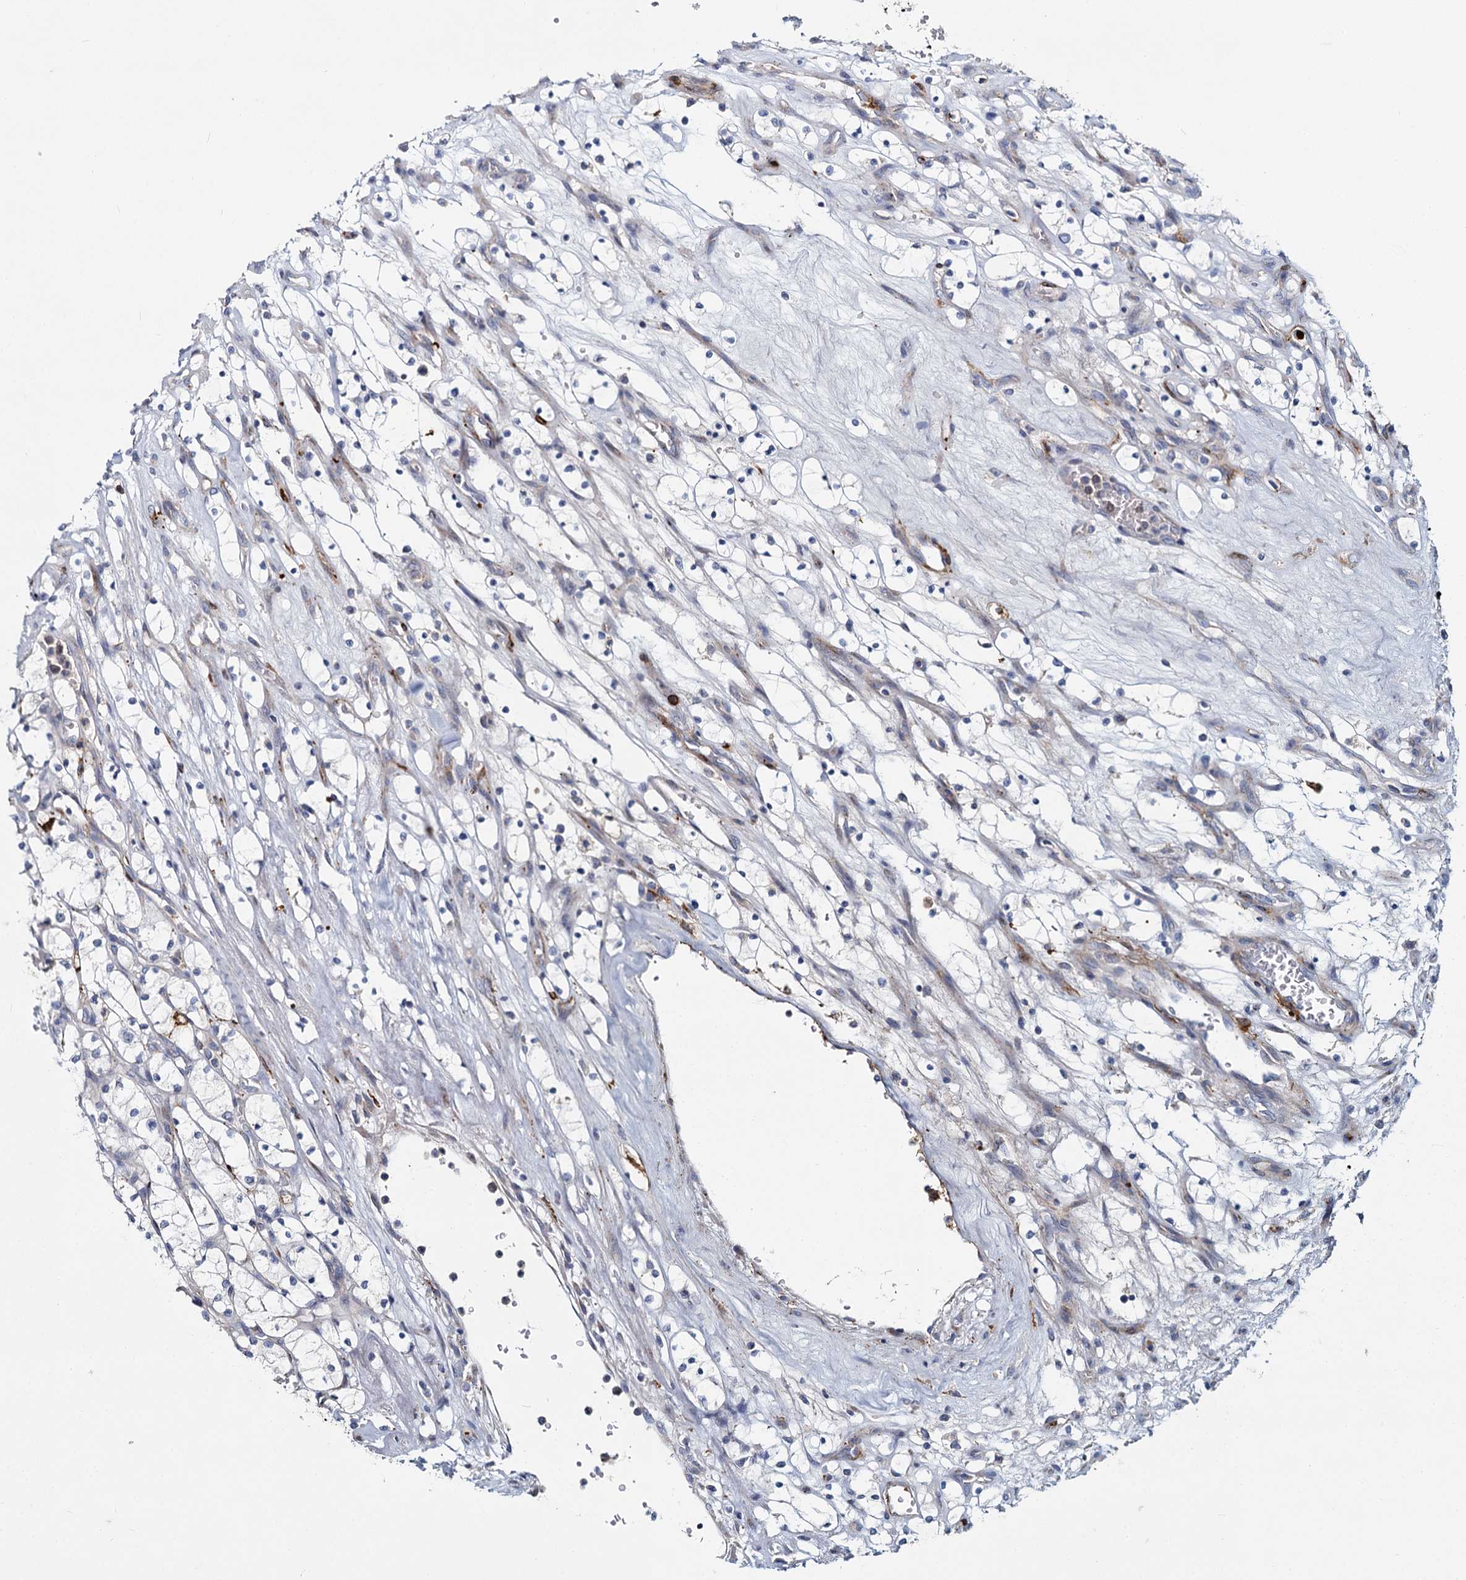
{"staining": {"intensity": "negative", "quantity": "none", "location": "none"}, "tissue": "renal cancer", "cell_type": "Tumor cells", "image_type": "cancer", "snomed": [{"axis": "morphology", "description": "Adenocarcinoma, NOS"}, {"axis": "topography", "description": "Kidney"}], "caption": "A histopathology image of human adenocarcinoma (renal) is negative for staining in tumor cells. Nuclei are stained in blue.", "gene": "DCUN1D2", "patient": {"sex": "female", "age": 69}}